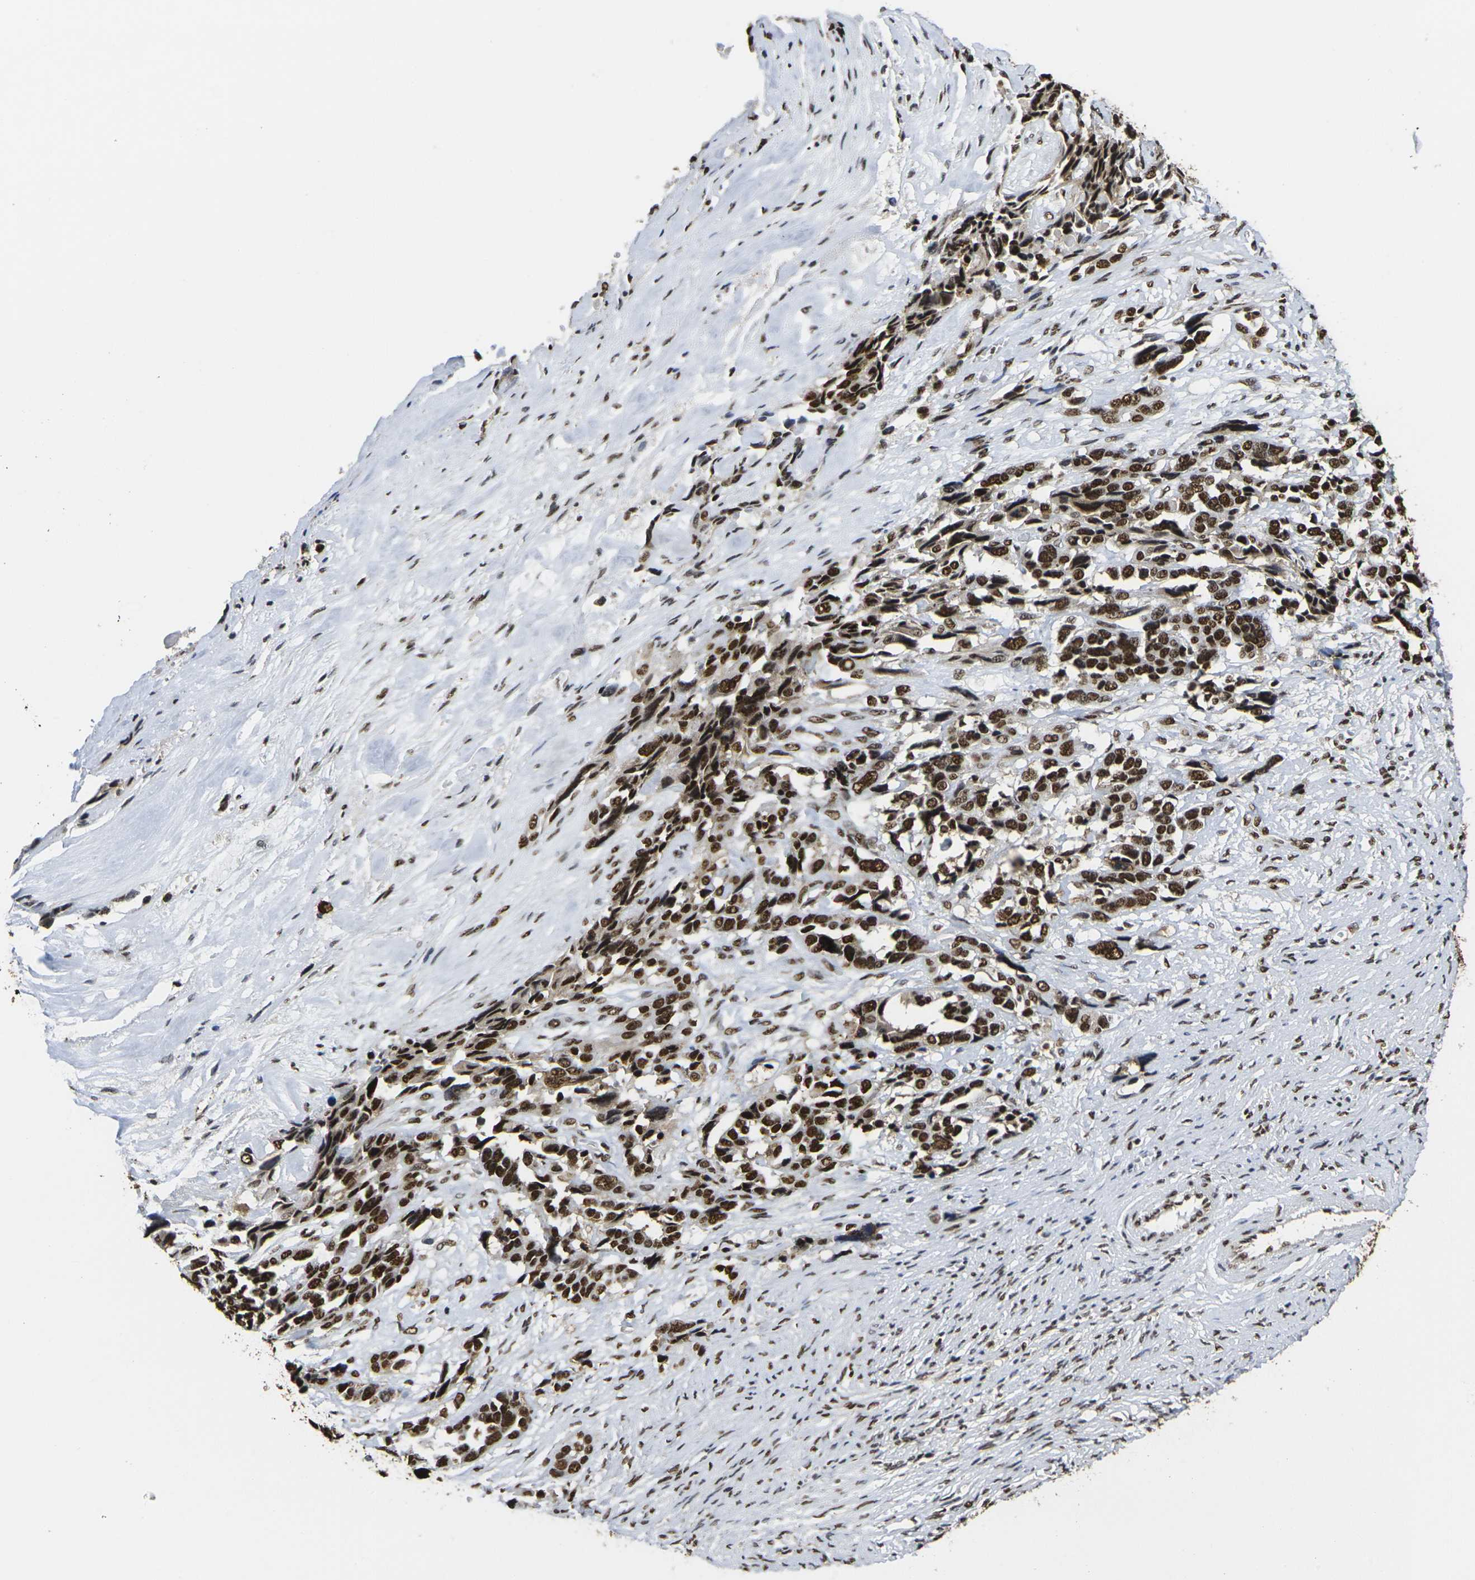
{"staining": {"intensity": "strong", "quantity": ">75%", "location": "nuclear"}, "tissue": "ovarian cancer", "cell_type": "Tumor cells", "image_type": "cancer", "snomed": [{"axis": "morphology", "description": "Cystadenocarcinoma, serous, NOS"}, {"axis": "topography", "description": "Ovary"}], "caption": "Protein expression analysis of ovarian cancer (serous cystadenocarcinoma) displays strong nuclear staining in approximately >75% of tumor cells.", "gene": "SMARCC1", "patient": {"sex": "female", "age": 44}}